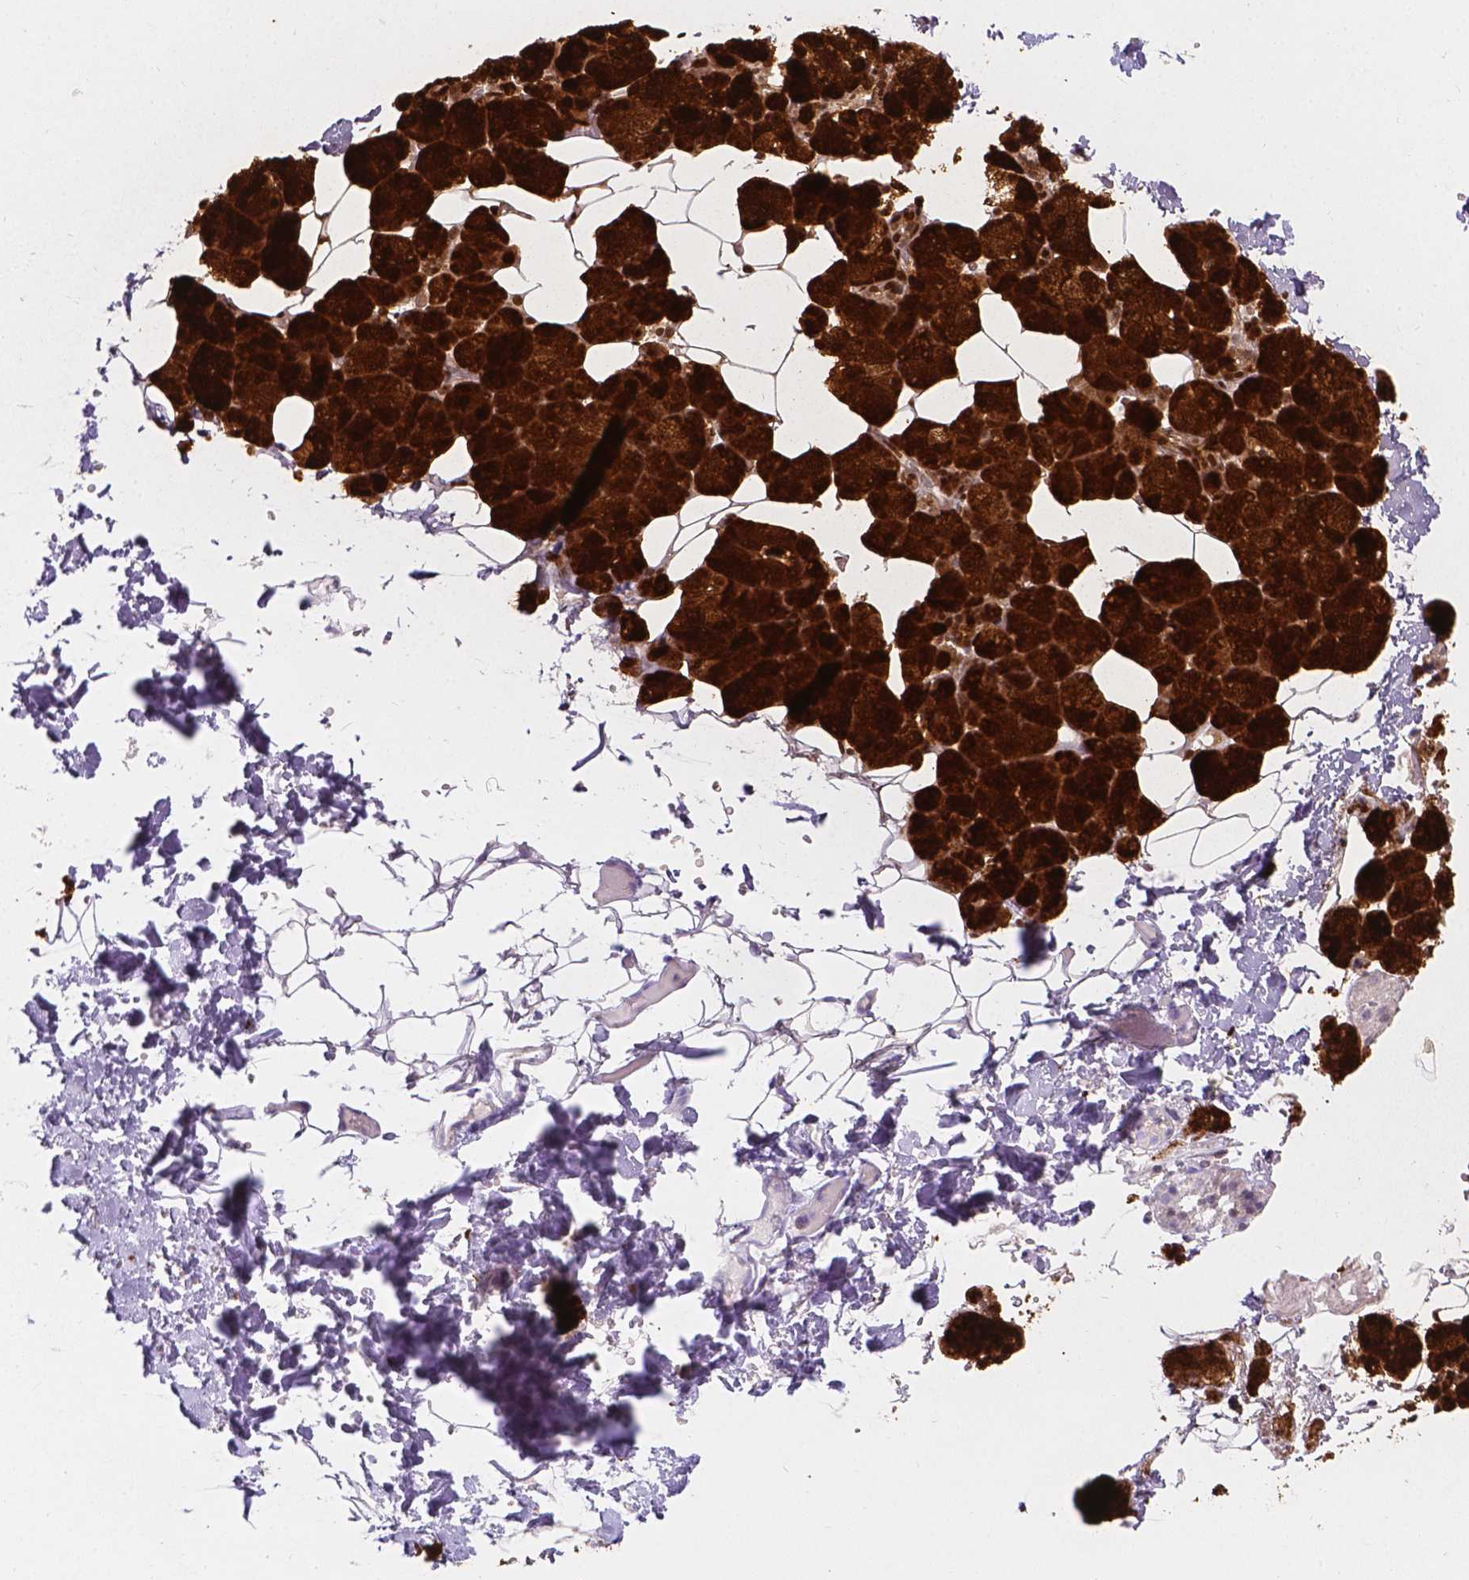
{"staining": {"intensity": "strong", "quantity": ">75%", "location": "cytoplasmic/membranous"}, "tissue": "salivary gland", "cell_type": "Glandular cells", "image_type": "normal", "snomed": [{"axis": "morphology", "description": "Normal tissue, NOS"}, {"axis": "topography", "description": "Salivary gland"}], "caption": "Human salivary gland stained for a protein (brown) displays strong cytoplasmic/membranous positive expression in about >75% of glandular cells.", "gene": "HTN3", "patient": {"sex": "male", "age": 38}}